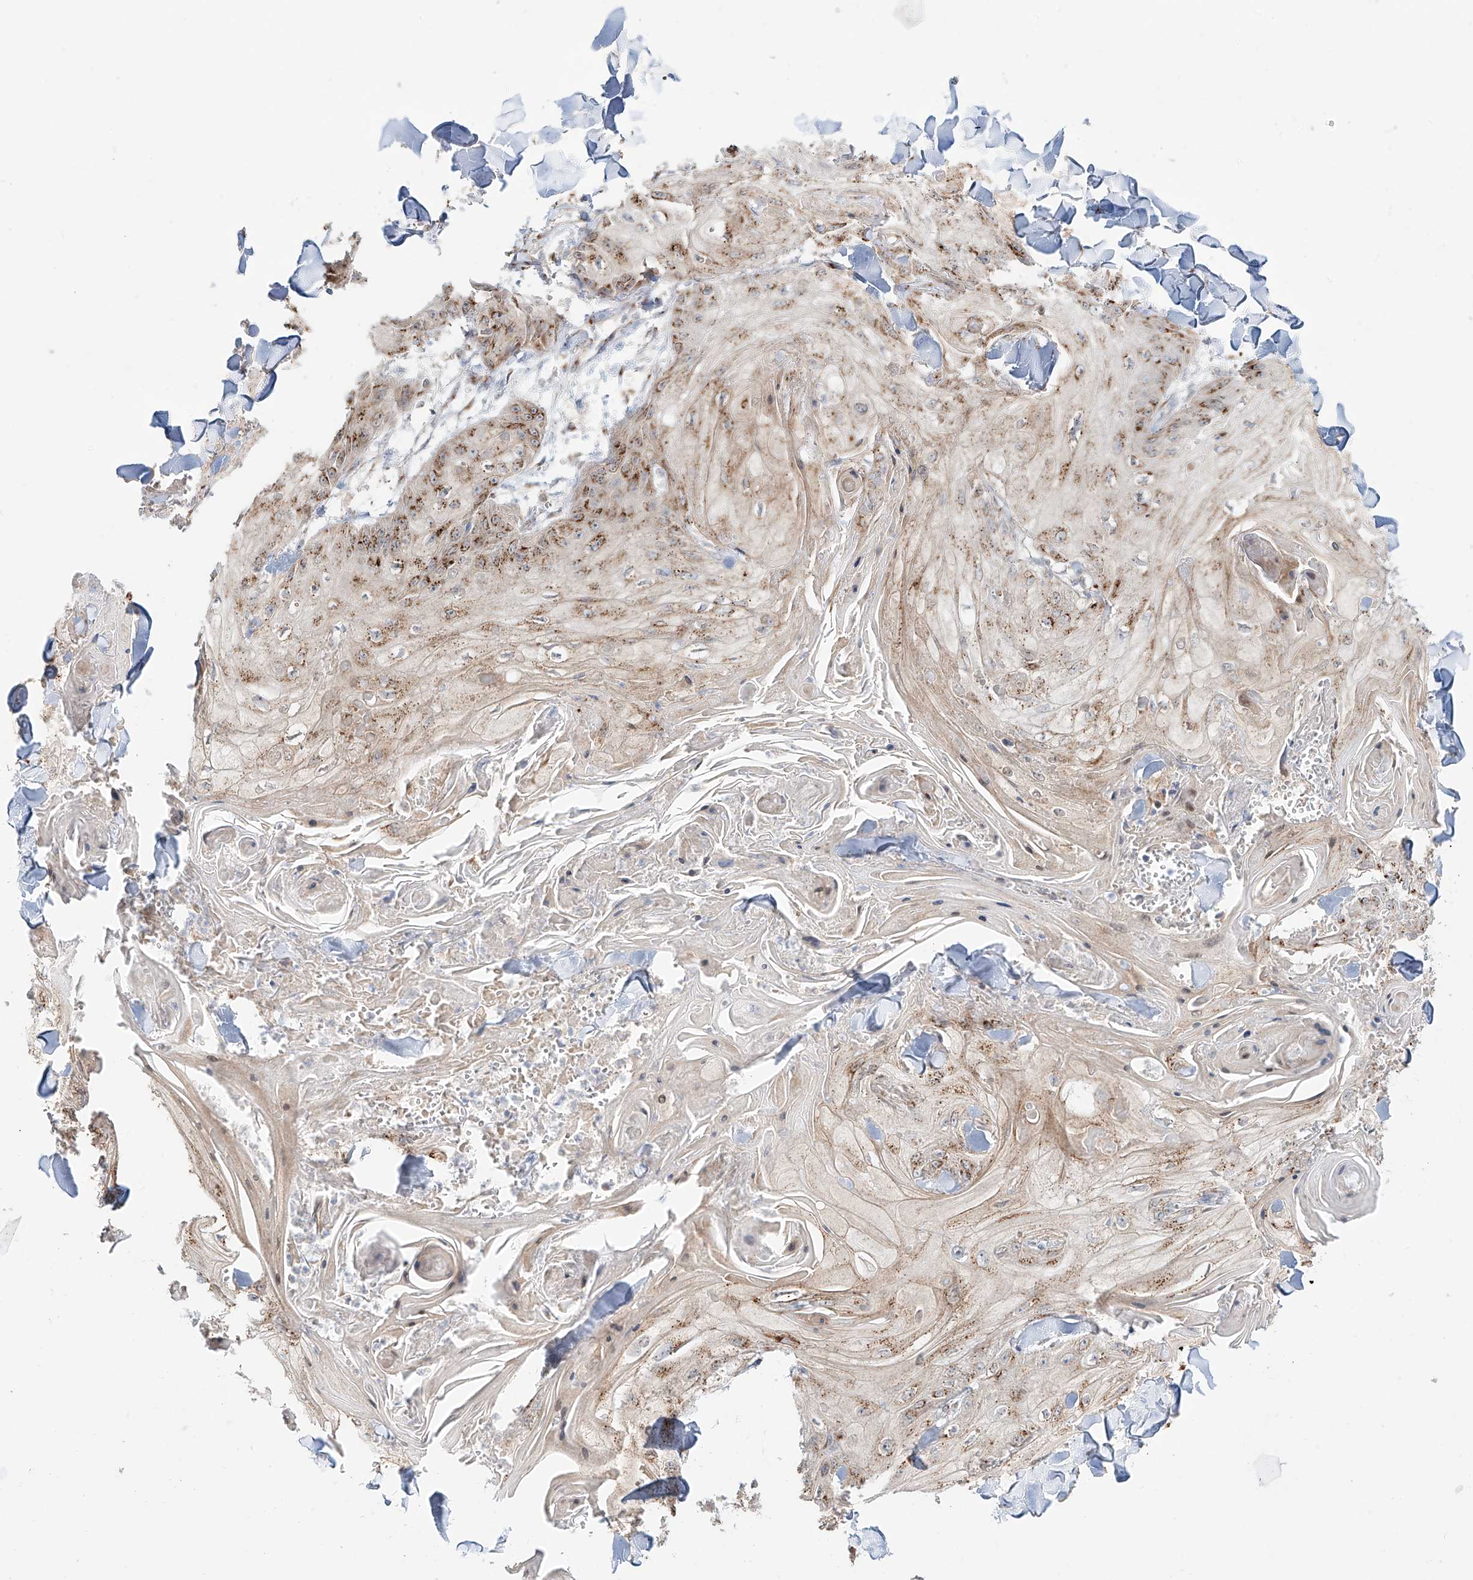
{"staining": {"intensity": "moderate", "quantity": ">75%", "location": "cytoplasmic/membranous"}, "tissue": "skin cancer", "cell_type": "Tumor cells", "image_type": "cancer", "snomed": [{"axis": "morphology", "description": "Squamous cell carcinoma, NOS"}, {"axis": "topography", "description": "Skin"}], "caption": "Moderate cytoplasmic/membranous staining for a protein is identified in about >75% of tumor cells of skin squamous cell carcinoma using immunohistochemistry.", "gene": "BSDC1", "patient": {"sex": "male", "age": 74}}